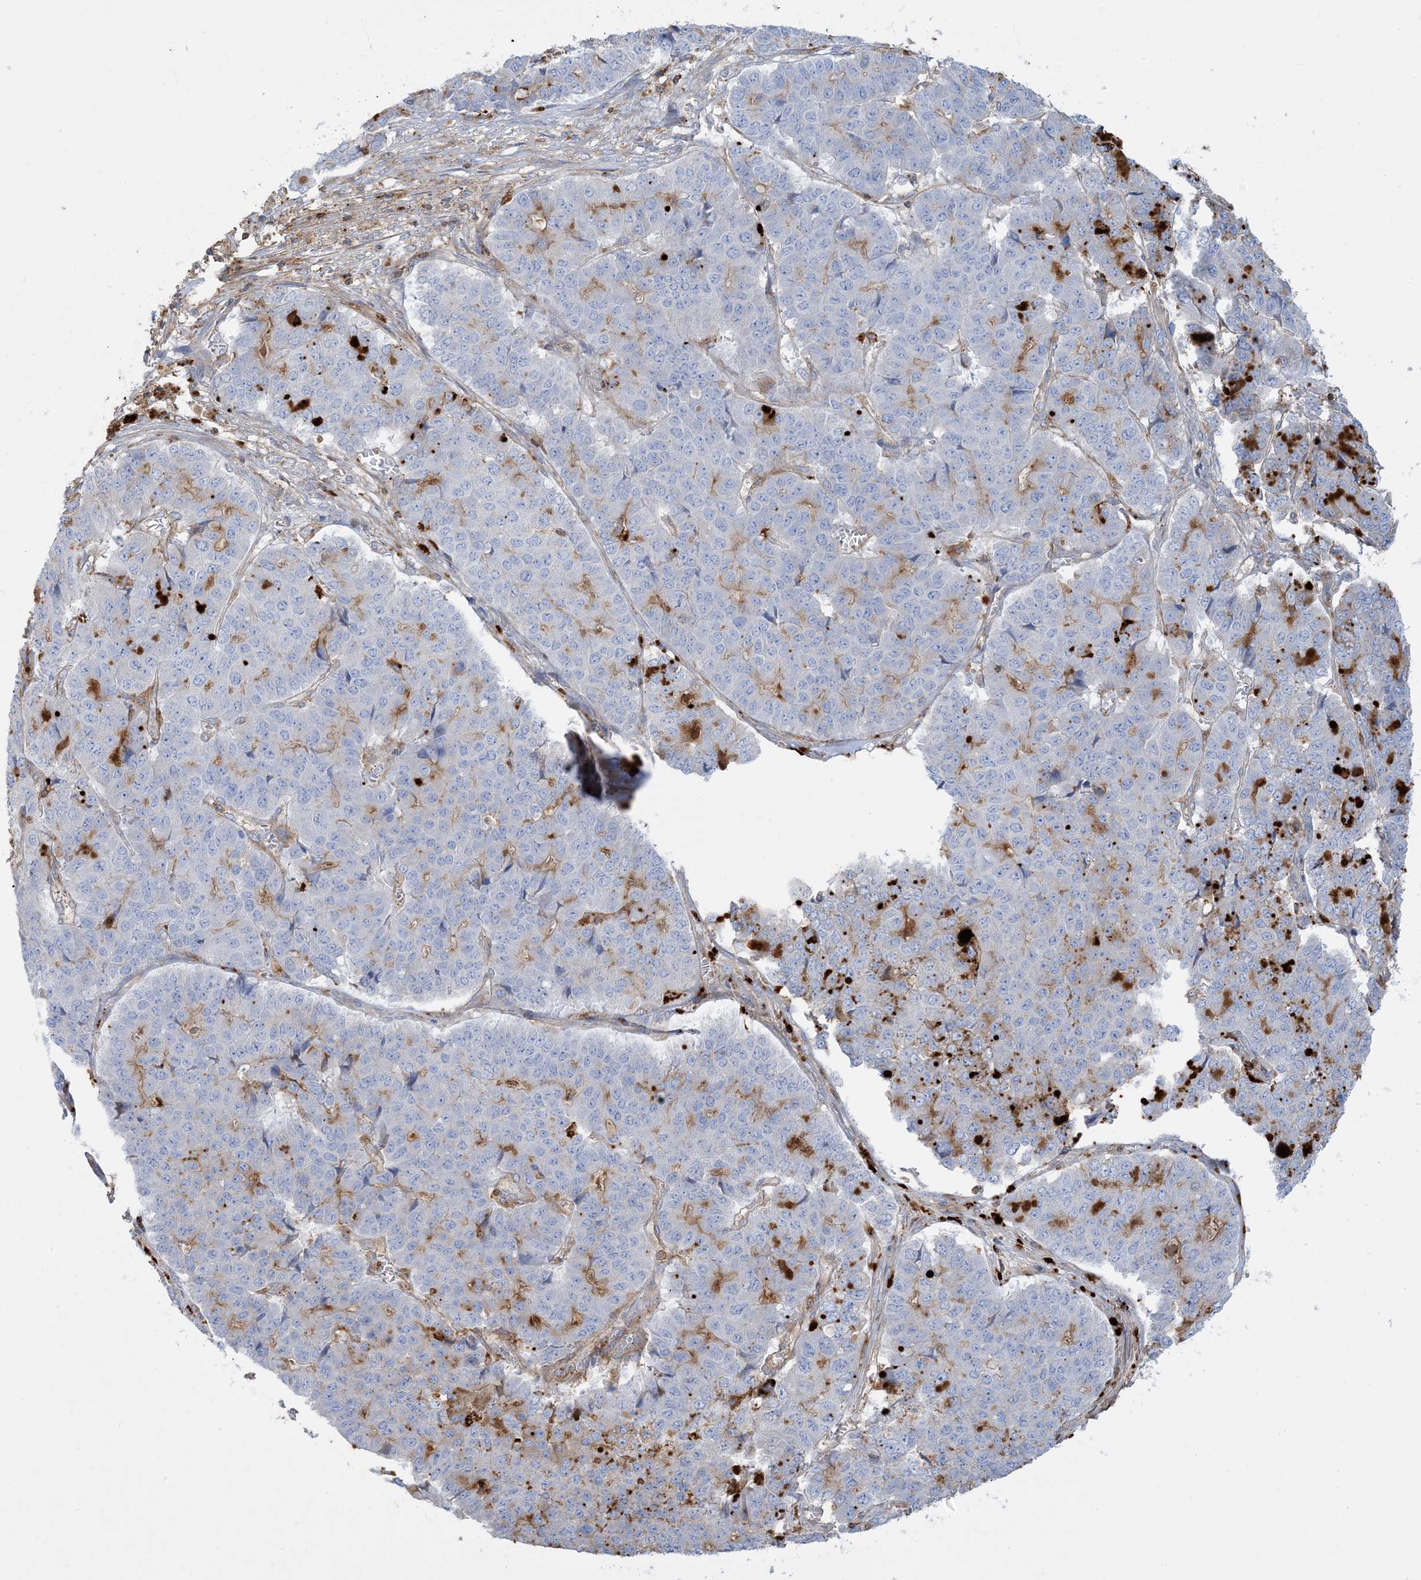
{"staining": {"intensity": "moderate", "quantity": "<25%", "location": "cytoplasmic/membranous"}, "tissue": "pancreatic cancer", "cell_type": "Tumor cells", "image_type": "cancer", "snomed": [{"axis": "morphology", "description": "Adenocarcinoma, NOS"}, {"axis": "topography", "description": "Pancreas"}], "caption": "Human pancreatic cancer (adenocarcinoma) stained for a protein (brown) displays moderate cytoplasmic/membranous positive staining in approximately <25% of tumor cells.", "gene": "GTF3C2", "patient": {"sex": "male", "age": 50}}